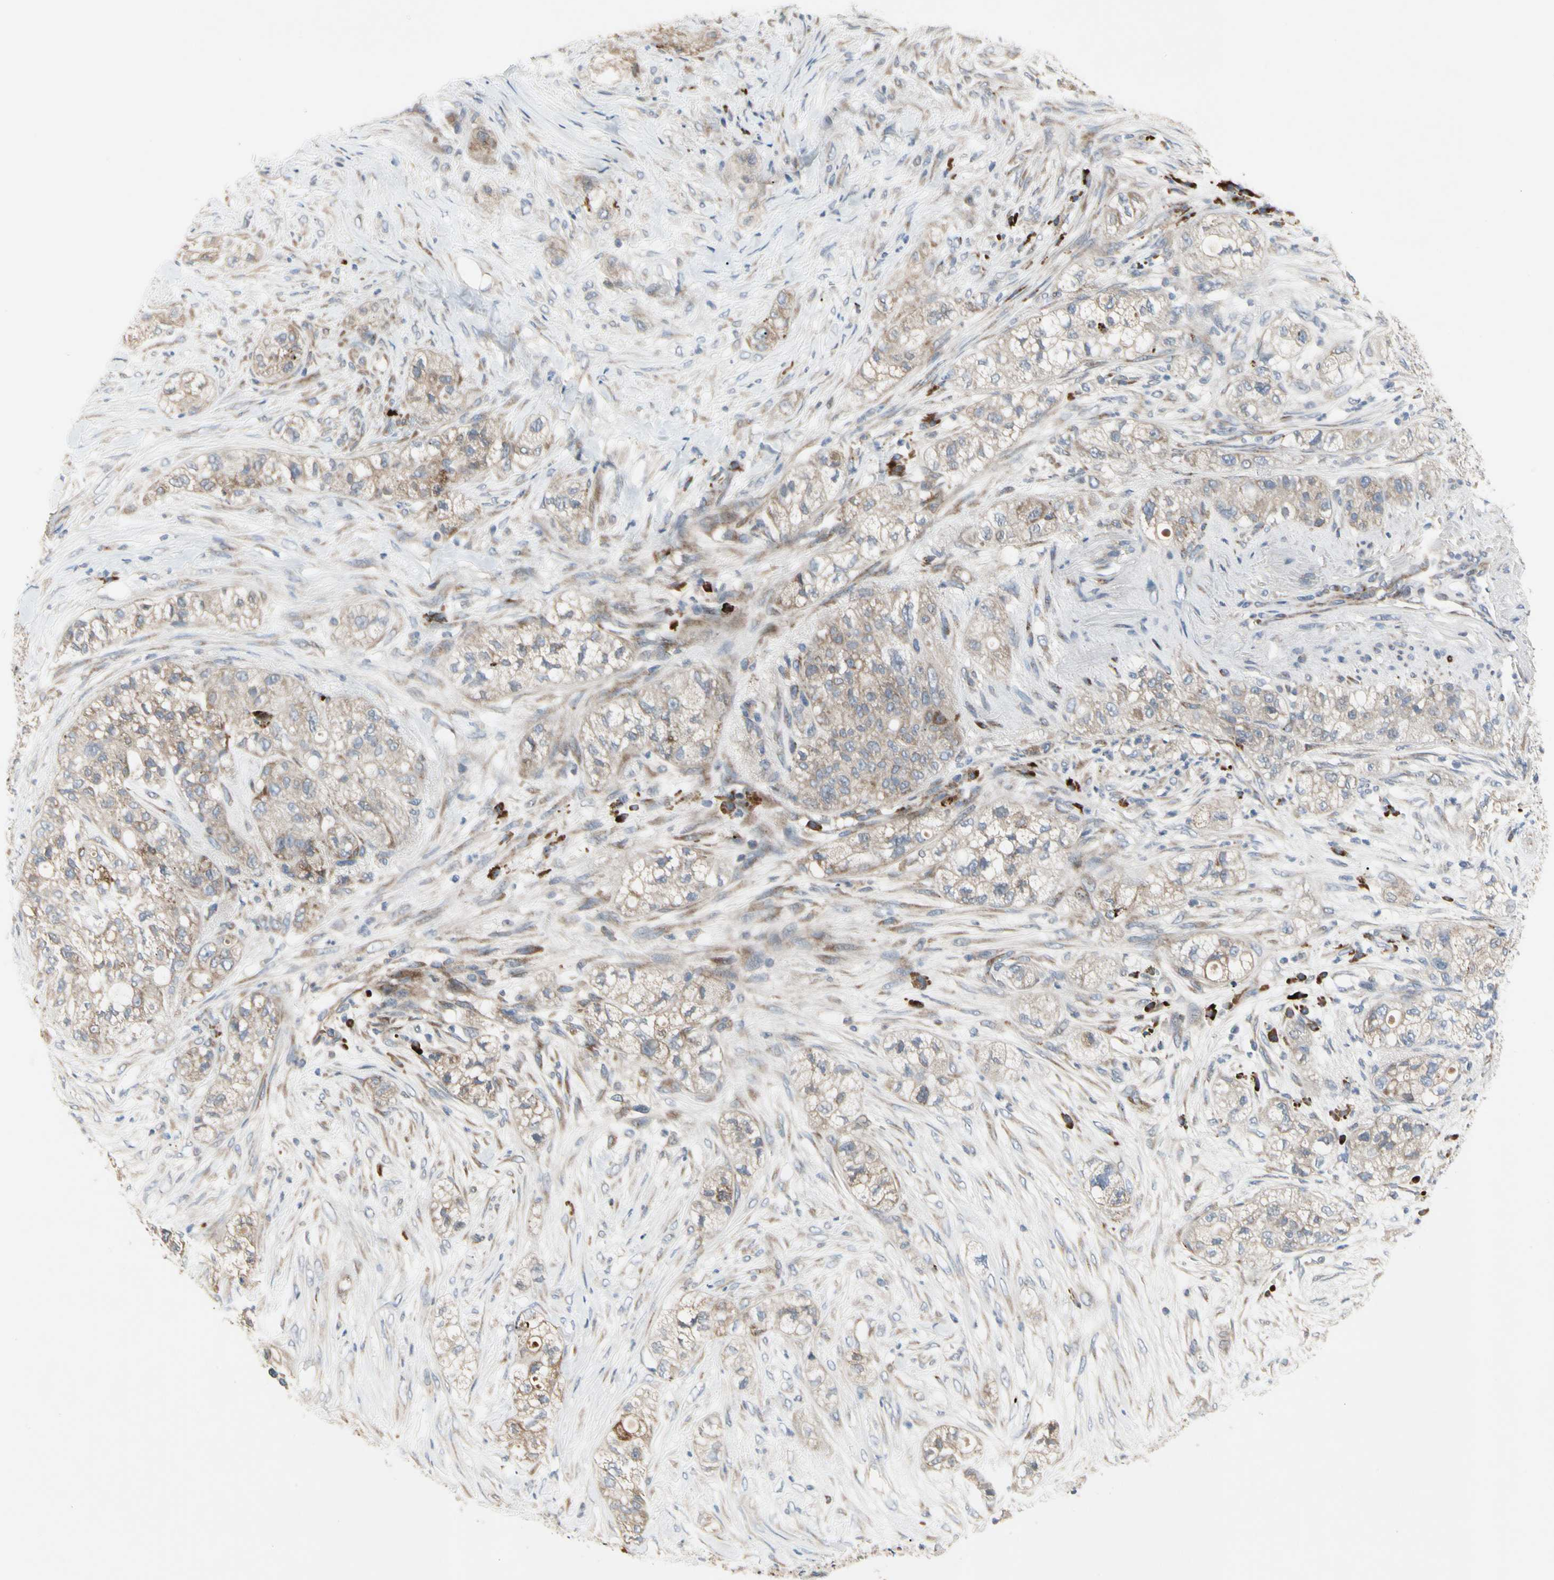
{"staining": {"intensity": "weak", "quantity": ">75%", "location": "cytoplasmic/membranous"}, "tissue": "pancreatic cancer", "cell_type": "Tumor cells", "image_type": "cancer", "snomed": [{"axis": "morphology", "description": "Adenocarcinoma, NOS"}, {"axis": "topography", "description": "Pancreas"}], "caption": "Immunohistochemical staining of human pancreatic adenocarcinoma shows low levels of weak cytoplasmic/membranous protein staining in about >75% of tumor cells.", "gene": "MMEL1", "patient": {"sex": "female", "age": 78}}